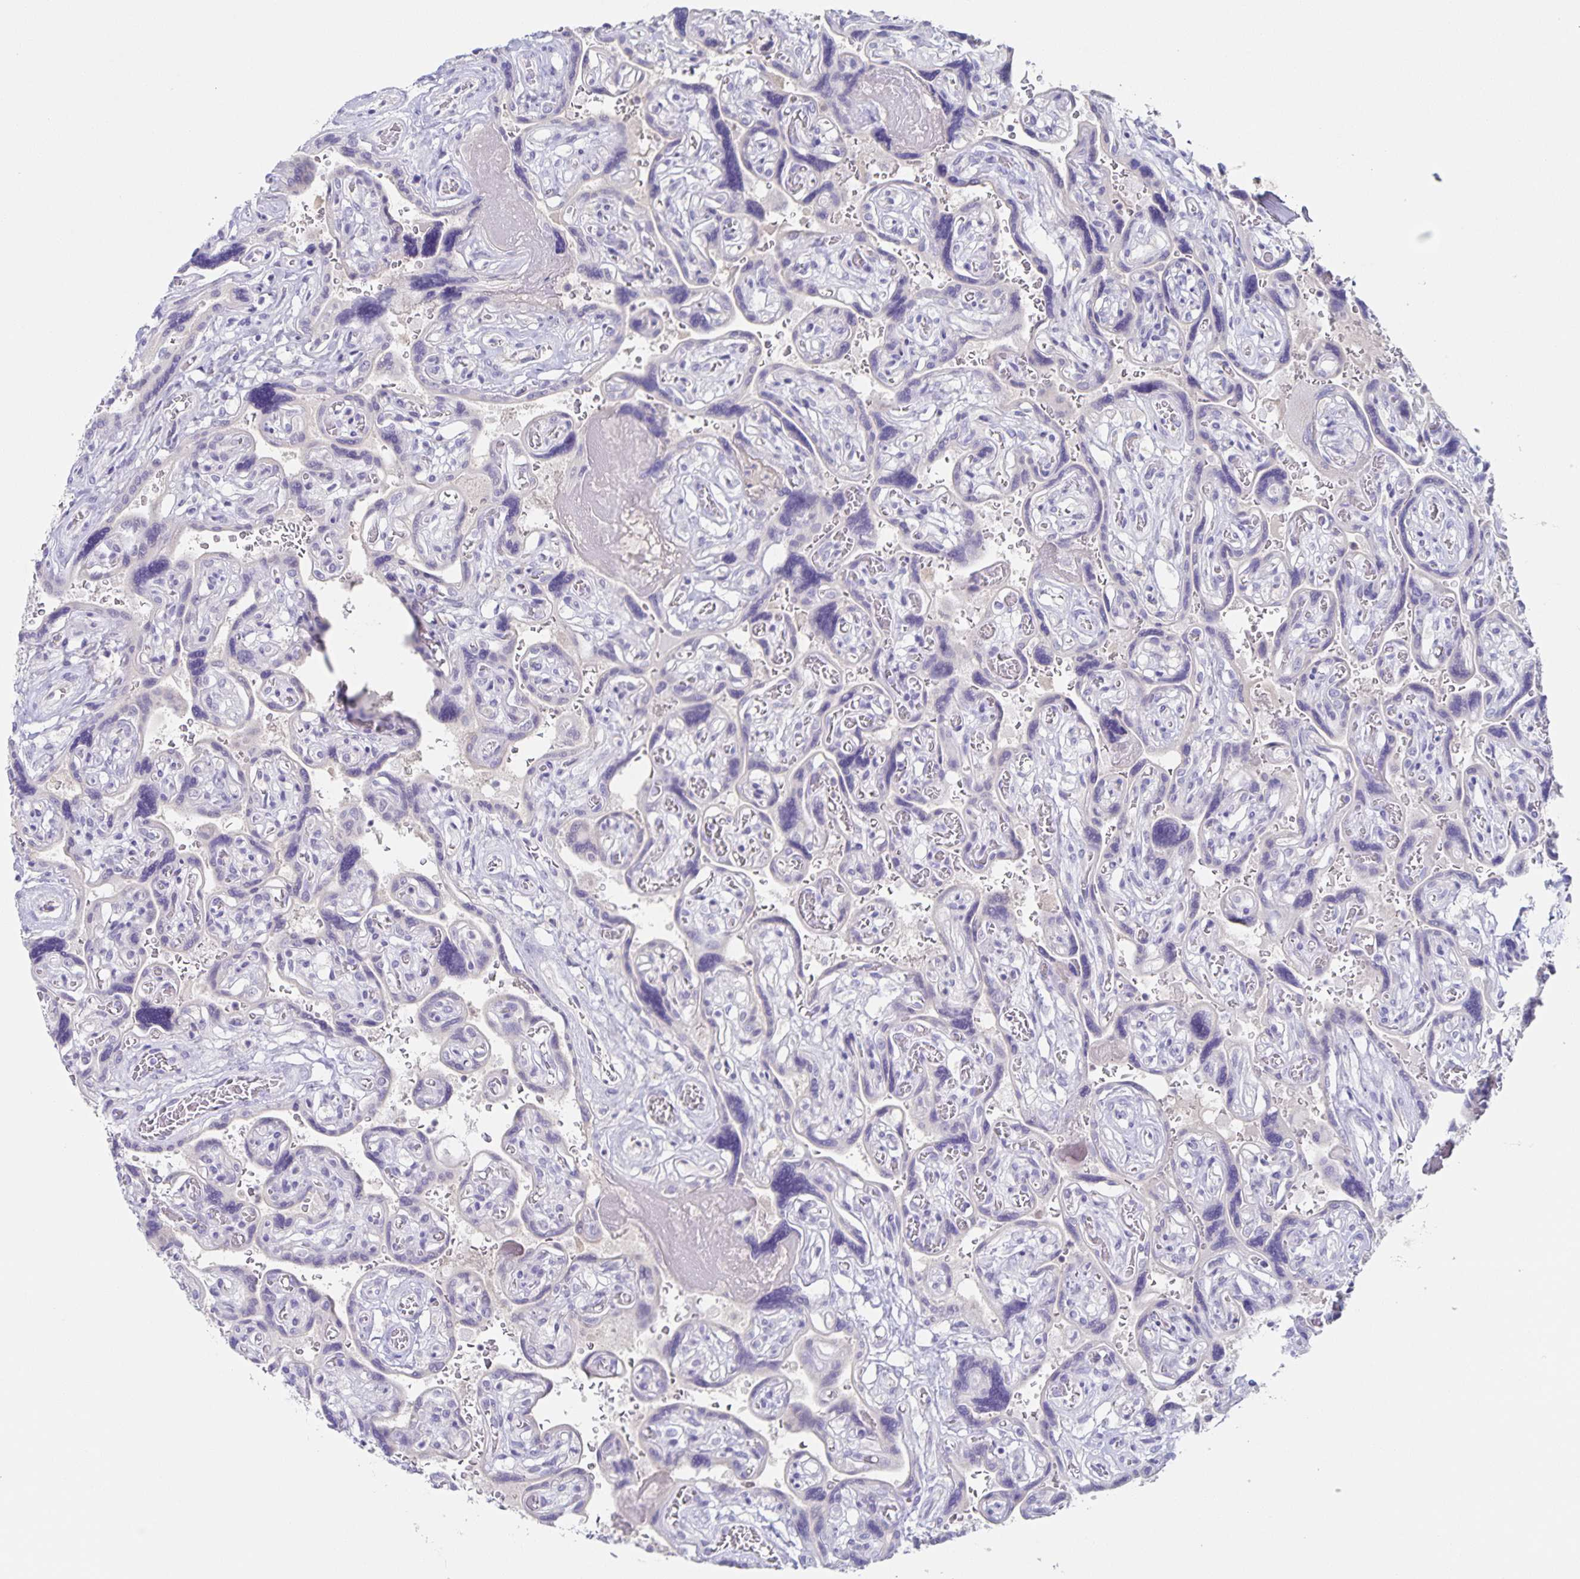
{"staining": {"intensity": "negative", "quantity": "none", "location": "none"}, "tissue": "placenta", "cell_type": "Decidual cells", "image_type": "normal", "snomed": [{"axis": "morphology", "description": "Normal tissue, NOS"}, {"axis": "topography", "description": "Placenta"}], "caption": "High magnification brightfield microscopy of normal placenta stained with DAB (3,3'-diaminobenzidine) (brown) and counterstained with hematoxylin (blue): decidual cells show no significant positivity. The staining was performed using DAB to visualize the protein expression in brown, while the nuclei were stained in blue with hematoxylin (Magnification: 20x).", "gene": "RPL36A", "patient": {"sex": "female", "age": 32}}